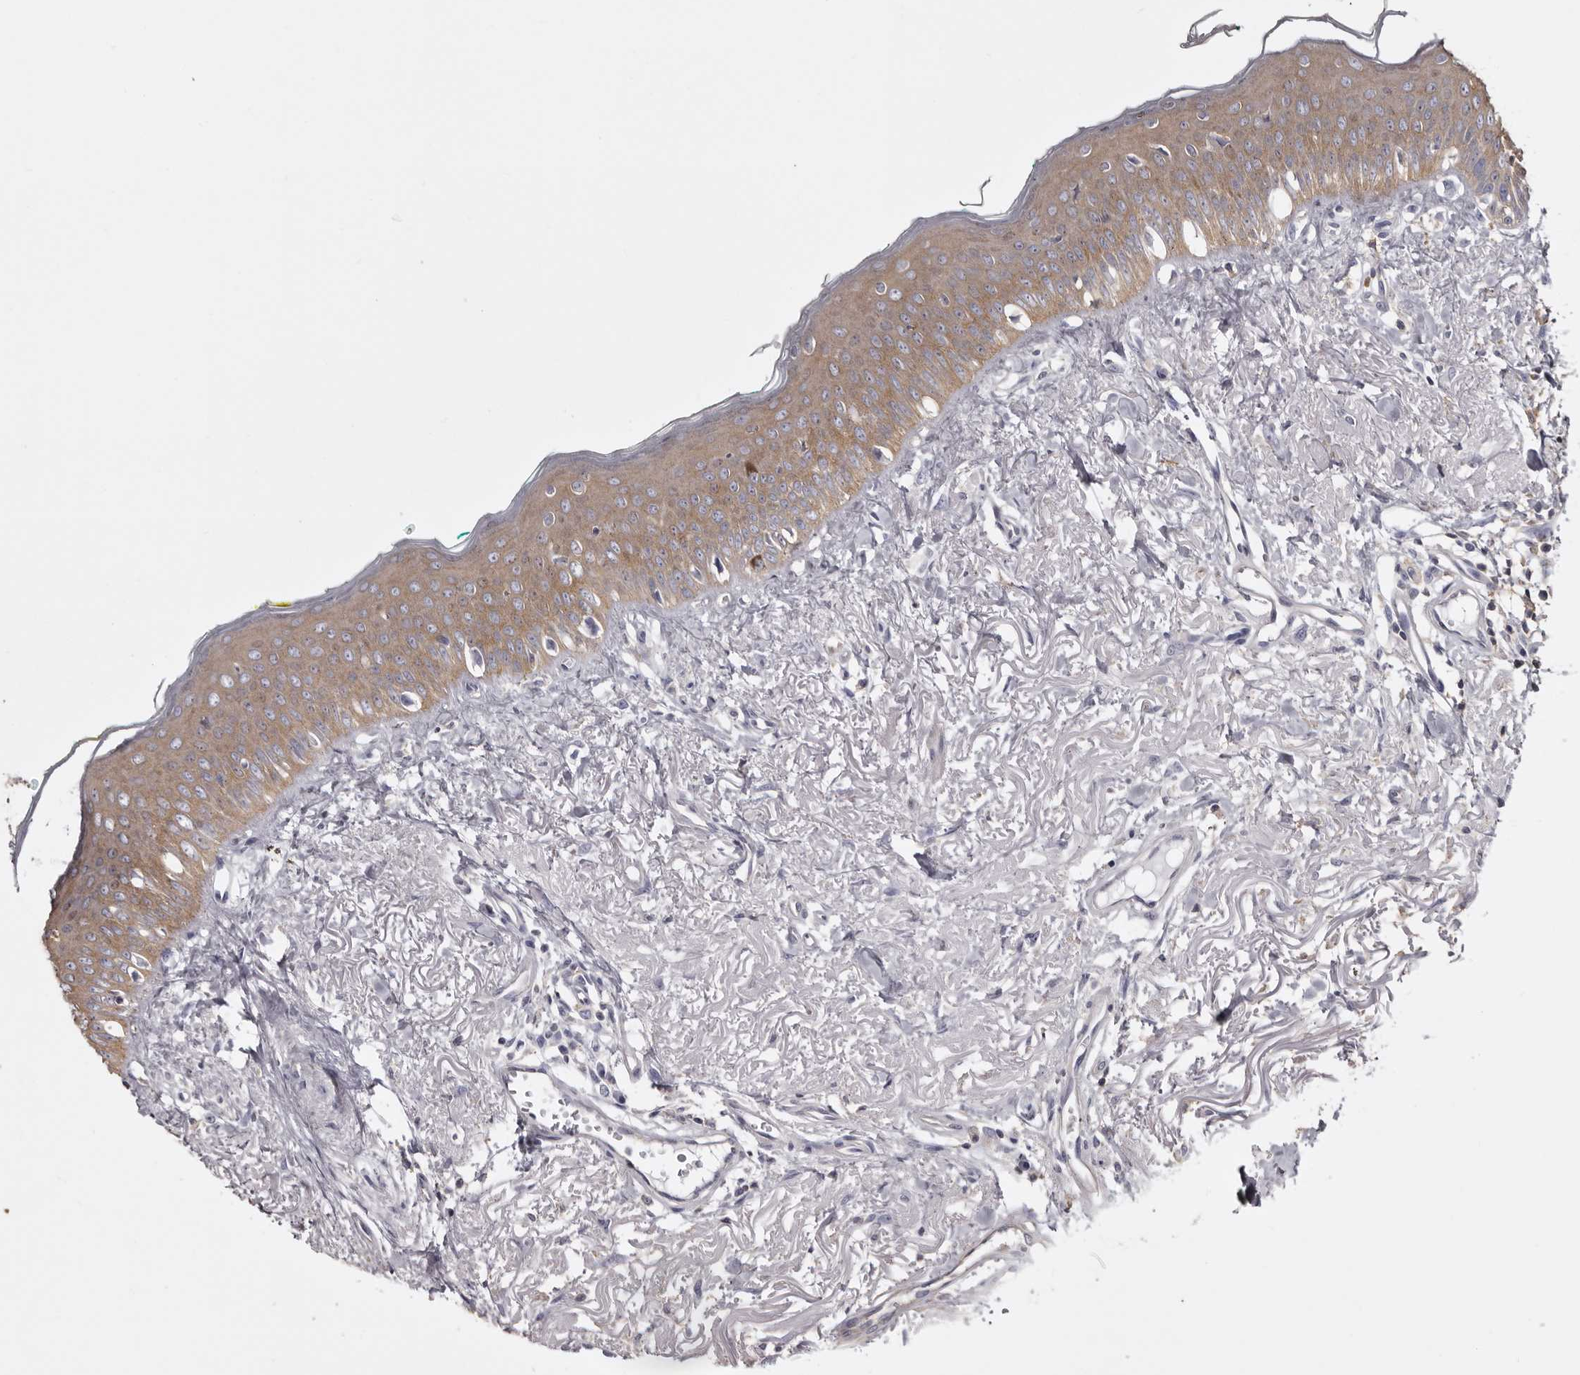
{"staining": {"intensity": "moderate", "quantity": "25%-75%", "location": "cytoplasmic/membranous"}, "tissue": "oral mucosa", "cell_type": "Squamous epithelial cells", "image_type": "normal", "snomed": [{"axis": "morphology", "description": "Normal tissue, NOS"}, {"axis": "topography", "description": "Oral tissue"}], "caption": "A brown stain highlights moderate cytoplasmic/membranous expression of a protein in squamous epithelial cells of benign human oral mucosa. The staining was performed using DAB (3,3'-diaminobenzidine), with brown indicating positive protein expression. Nuclei are stained blue with hematoxylin.", "gene": "LAD1", "patient": {"sex": "female", "age": 70}}